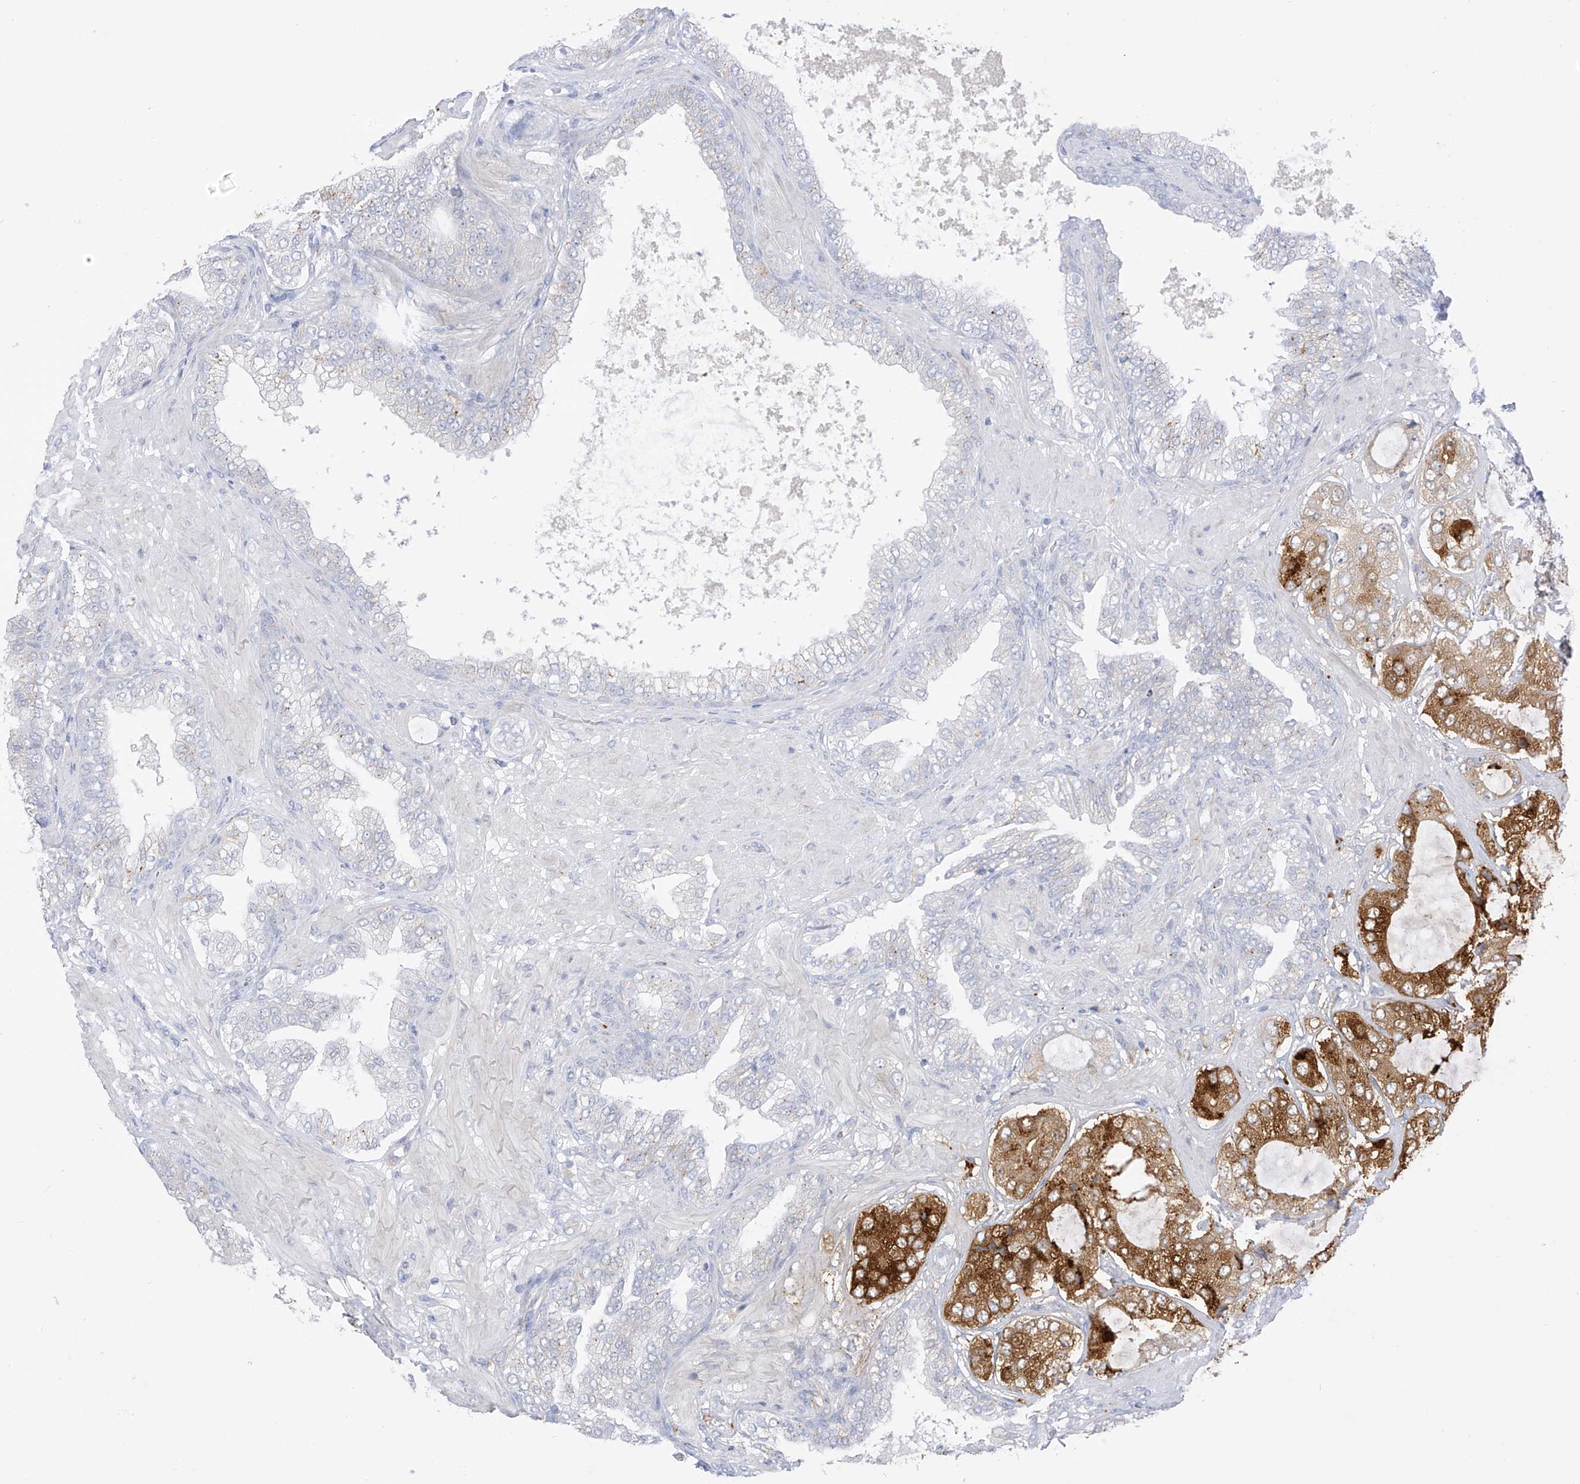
{"staining": {"intensity": "strong", "quantity": "<25%", "location": "cytoplasmic/membranous"}, "tissue": "prostate cancer", "cell_type": "Tumor cells", "image_type": "cancer", "snomed": [{"axis": "morphology", "description": "Adenocarcinoma, High grade"}, {"axis": "topography", "description": "Prostate"}], "caption": "A brown stain highlights strong cytoplasmic/membranous positivity of a protein in human prostate high-grade adenocarcinoma tumor cells.", "gene": "HS6ST2", "patient": {"sex": "male", "age": 59}}